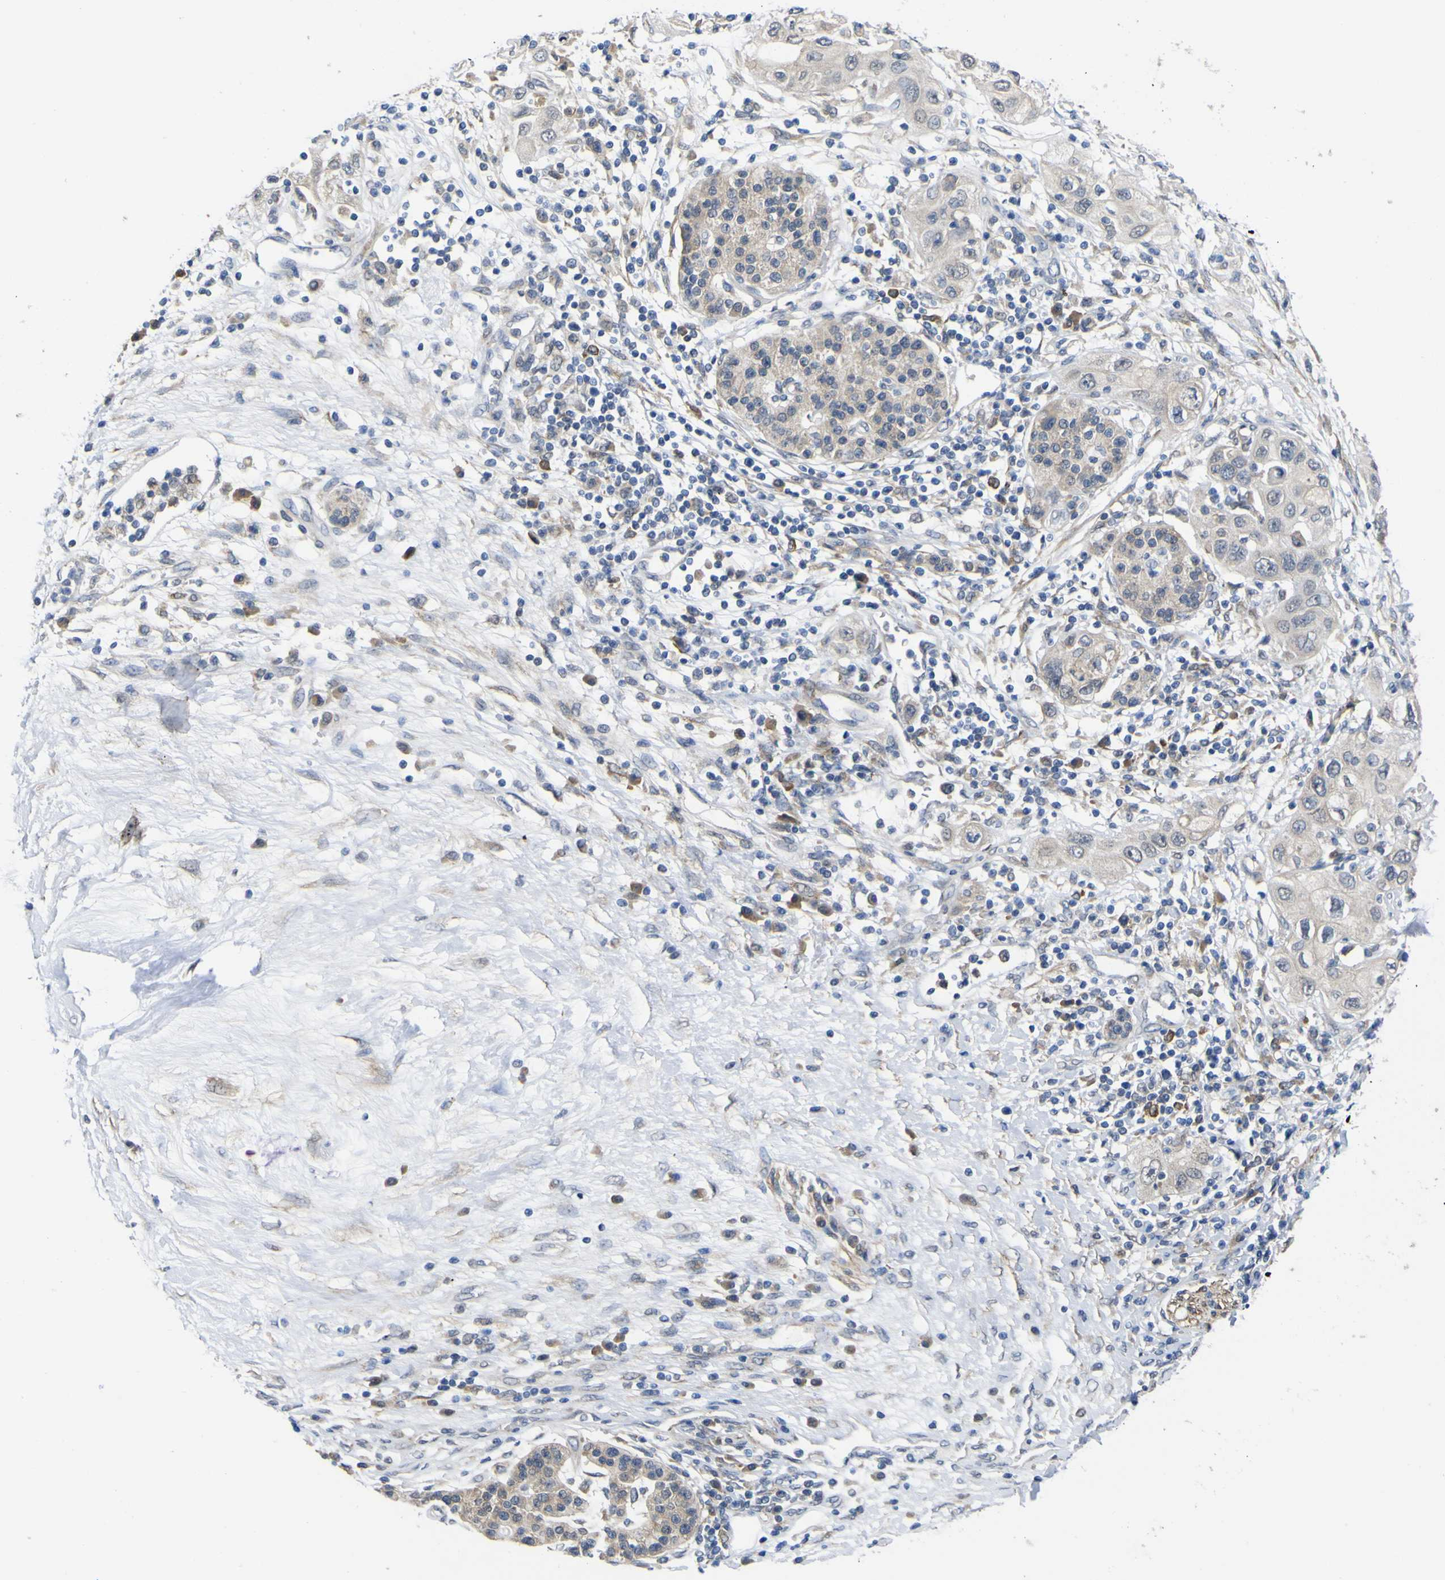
{"staining": {"intensity": "negative", "quantity": "none", "location": "none"}, "tissue": "pancreatic cancer", "cell_type": "Tumor cells", "image_type": "cancer", "snomed": [{"axis": "morphology", "description": "Adenocarcinoma, NOS"}, {"axis": "topography", "description": "Pancreas"}], "caption": "Micrograph shows no significant protein expression in tumor cells of pancreatic cancer.", "gene": "TNFRSF11A", "patient": {"sex": "female", "age": 70}}